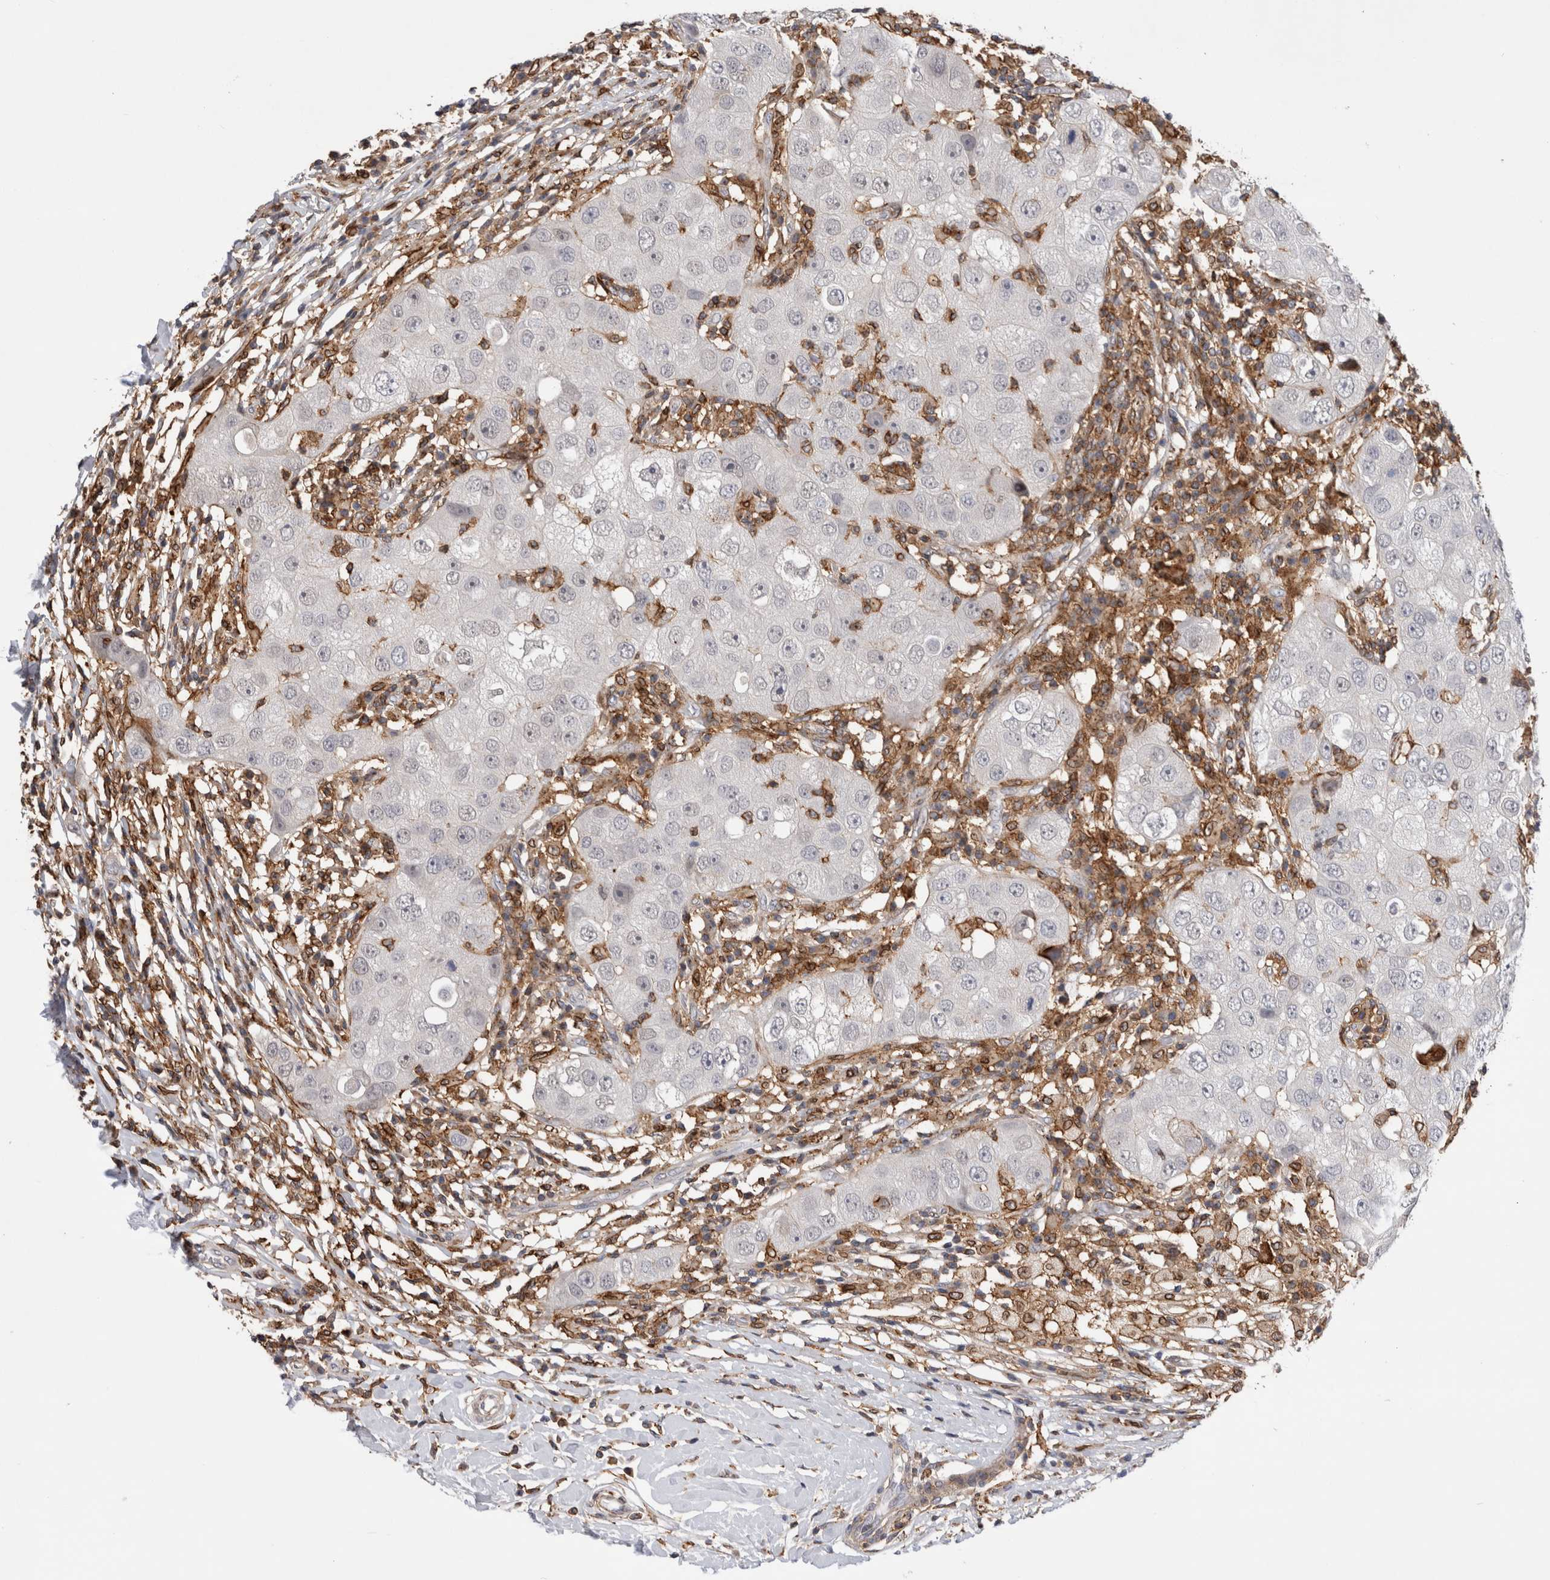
{"staining": {"intensity": "negative", "quantity": "none", "location": "none"}, "tissue": "breast cancer", "cell_type": "Tumor cells", "image_type": "cancer", "snomed": [{"axis": "morphology", "description": "Duct carcinoma"}, {"axis": "topography", "description": "Breast"}], "caption": "There is no significant staining in tumor cells of breast cancer (infiltrating ductal carcinoma). (Brightfield microscopy of DAB (3,3'-diaminobenzidine) immunohistochemistry (IHC) at high magnification).", "gene": "CCDC88B", "patient": {"sex": "female", "age": 27}}